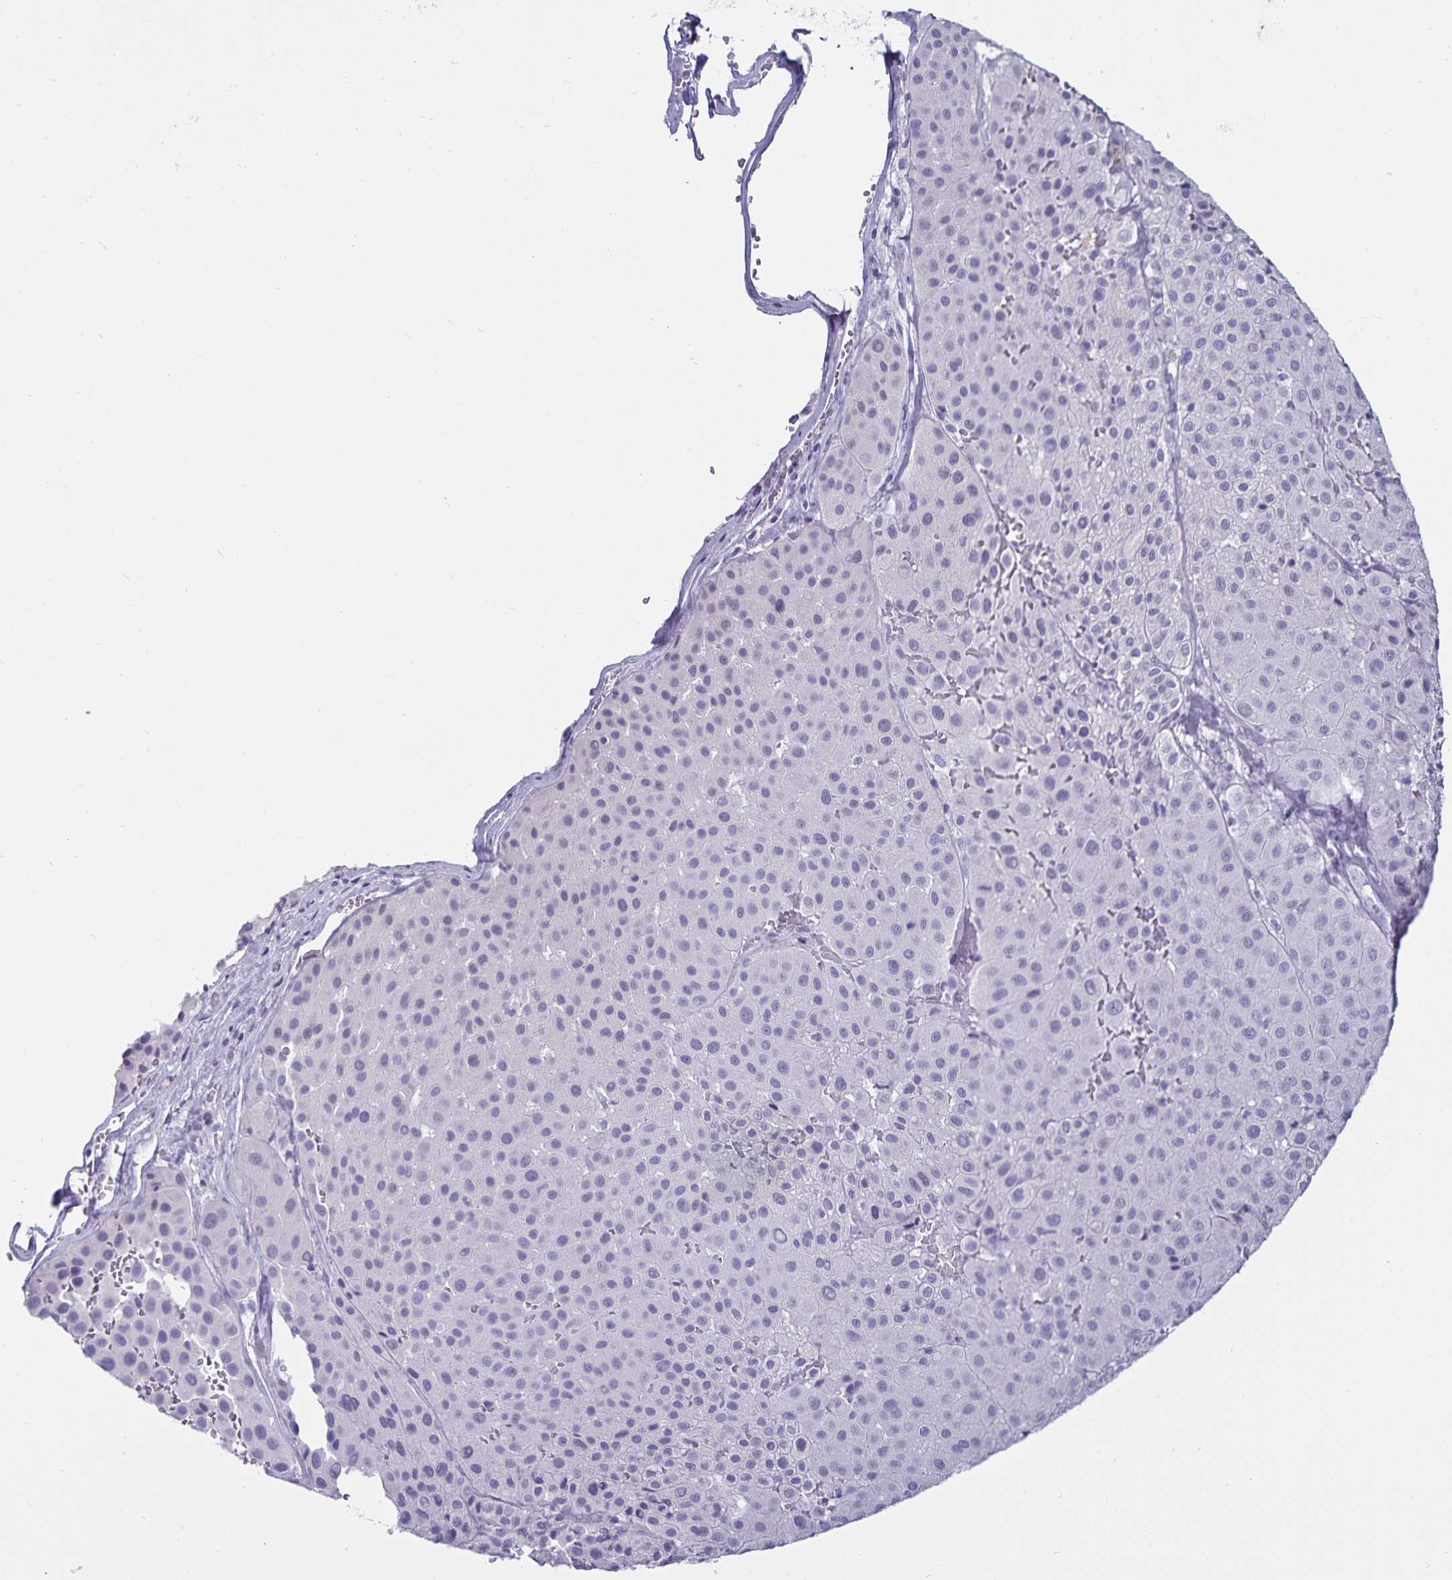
{"staining": {"intensity": "negative", "quantity": "none", "location": "none"}, "tissue": "melanoma", "cell_type": "Tumor cells", "image_type": "cancer", "snomed": [{"axis": "morphology", "description": "Malignant melanoma, Metastatic site"}, {"axis": "topography", "description": "Smooth muscle"}], "caption": "There is no significant expression in tumor cells of malignant melanoma (metastatic site).", "gene": "DEFA6", "patient": {"sex": "male", "age": 41}}